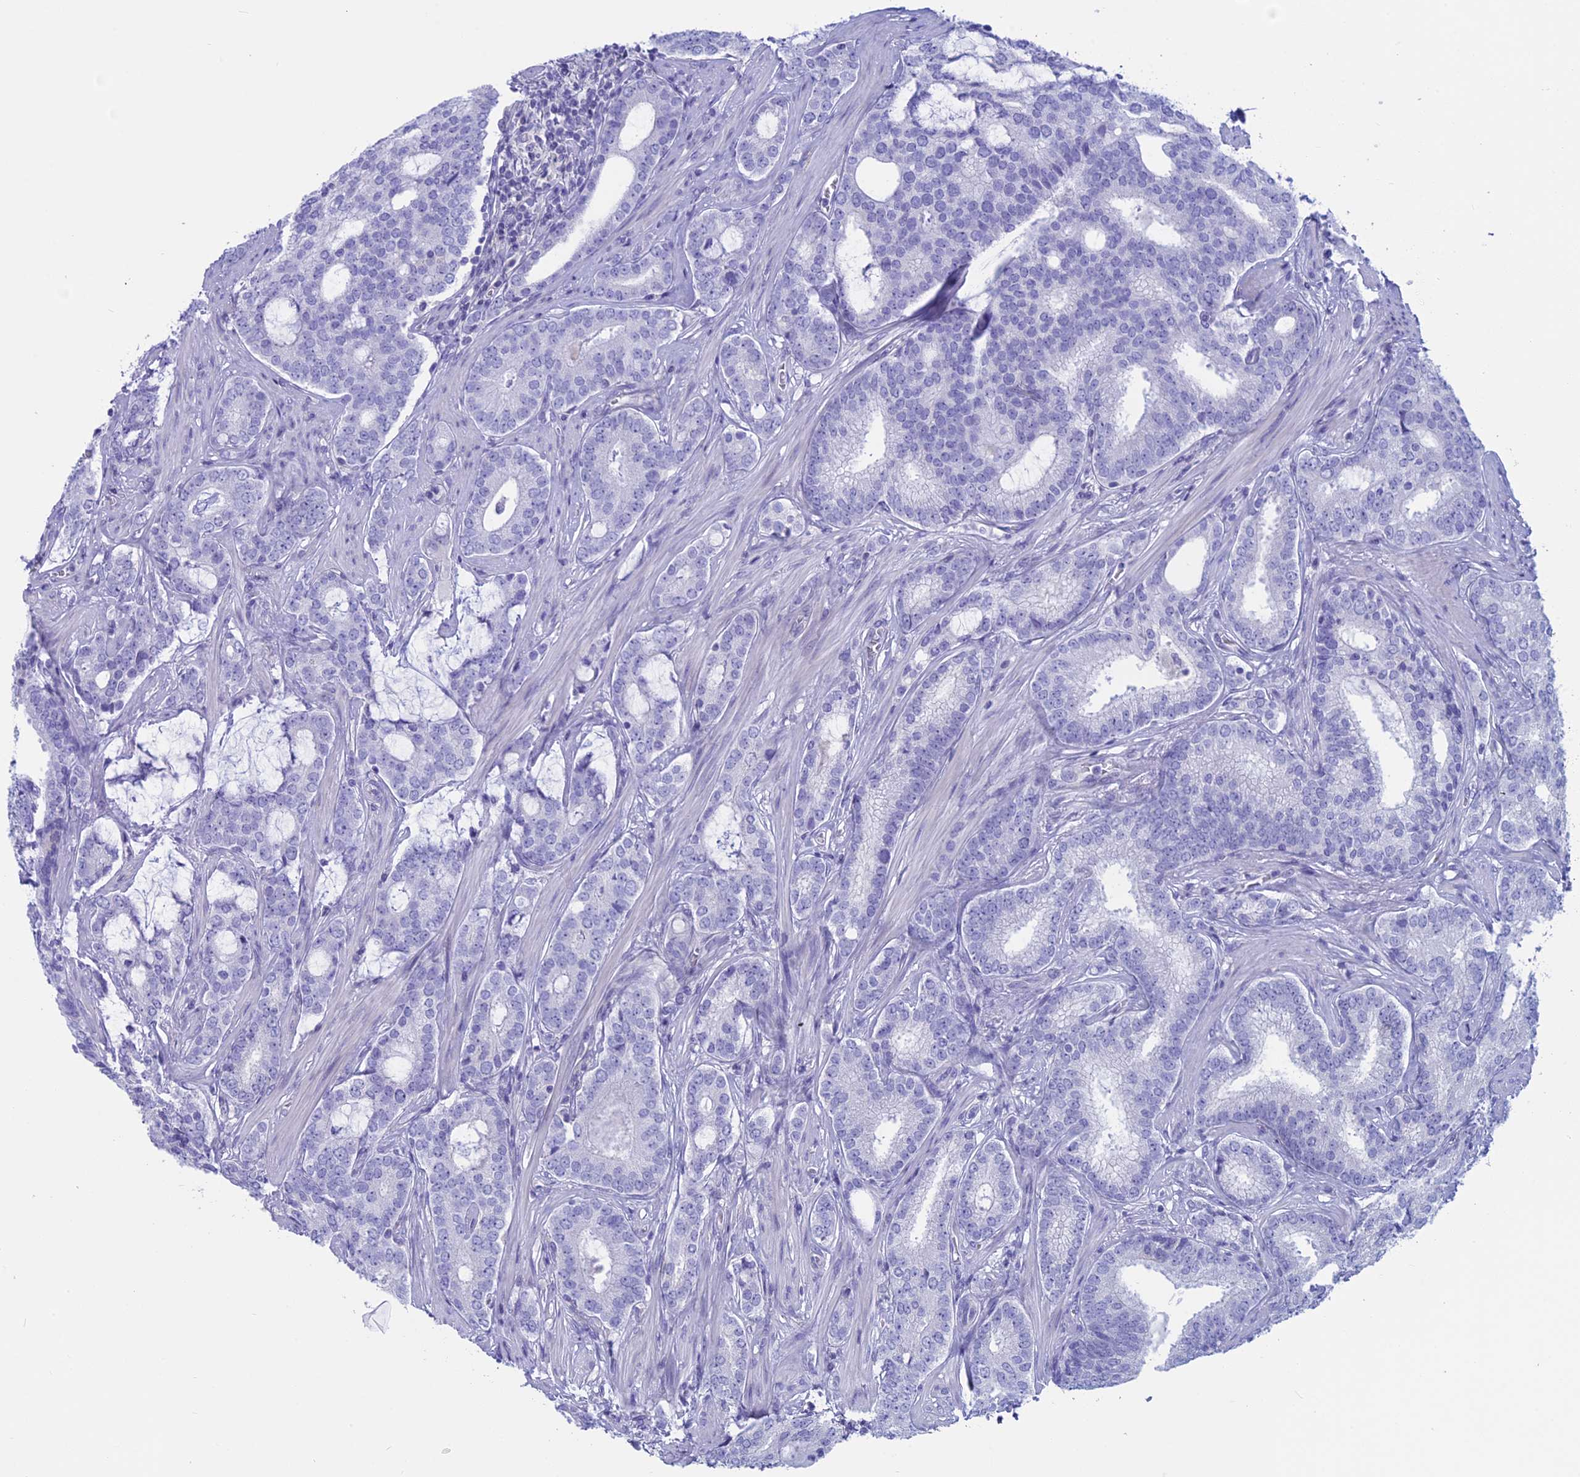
{"staining": {"intensity": "negative", "quantity": "none", "location": "none"}, "tissue": "prostate cancer", "cell_type": "Tumor cells", "image_type": "cancer", "snomed": [{"axis": "morphology", "description": "Adenocarcinoma, High grade"}, {"axis": "topography", "description": "Prostate"}], "caption": "Prostate cancer (high-grade adenocarcinoma) stained for a protein using immunohistochemistry shows no staining tumor cells.", "gene": "RP1", "patient": {"sex": "male", "age": 63}}